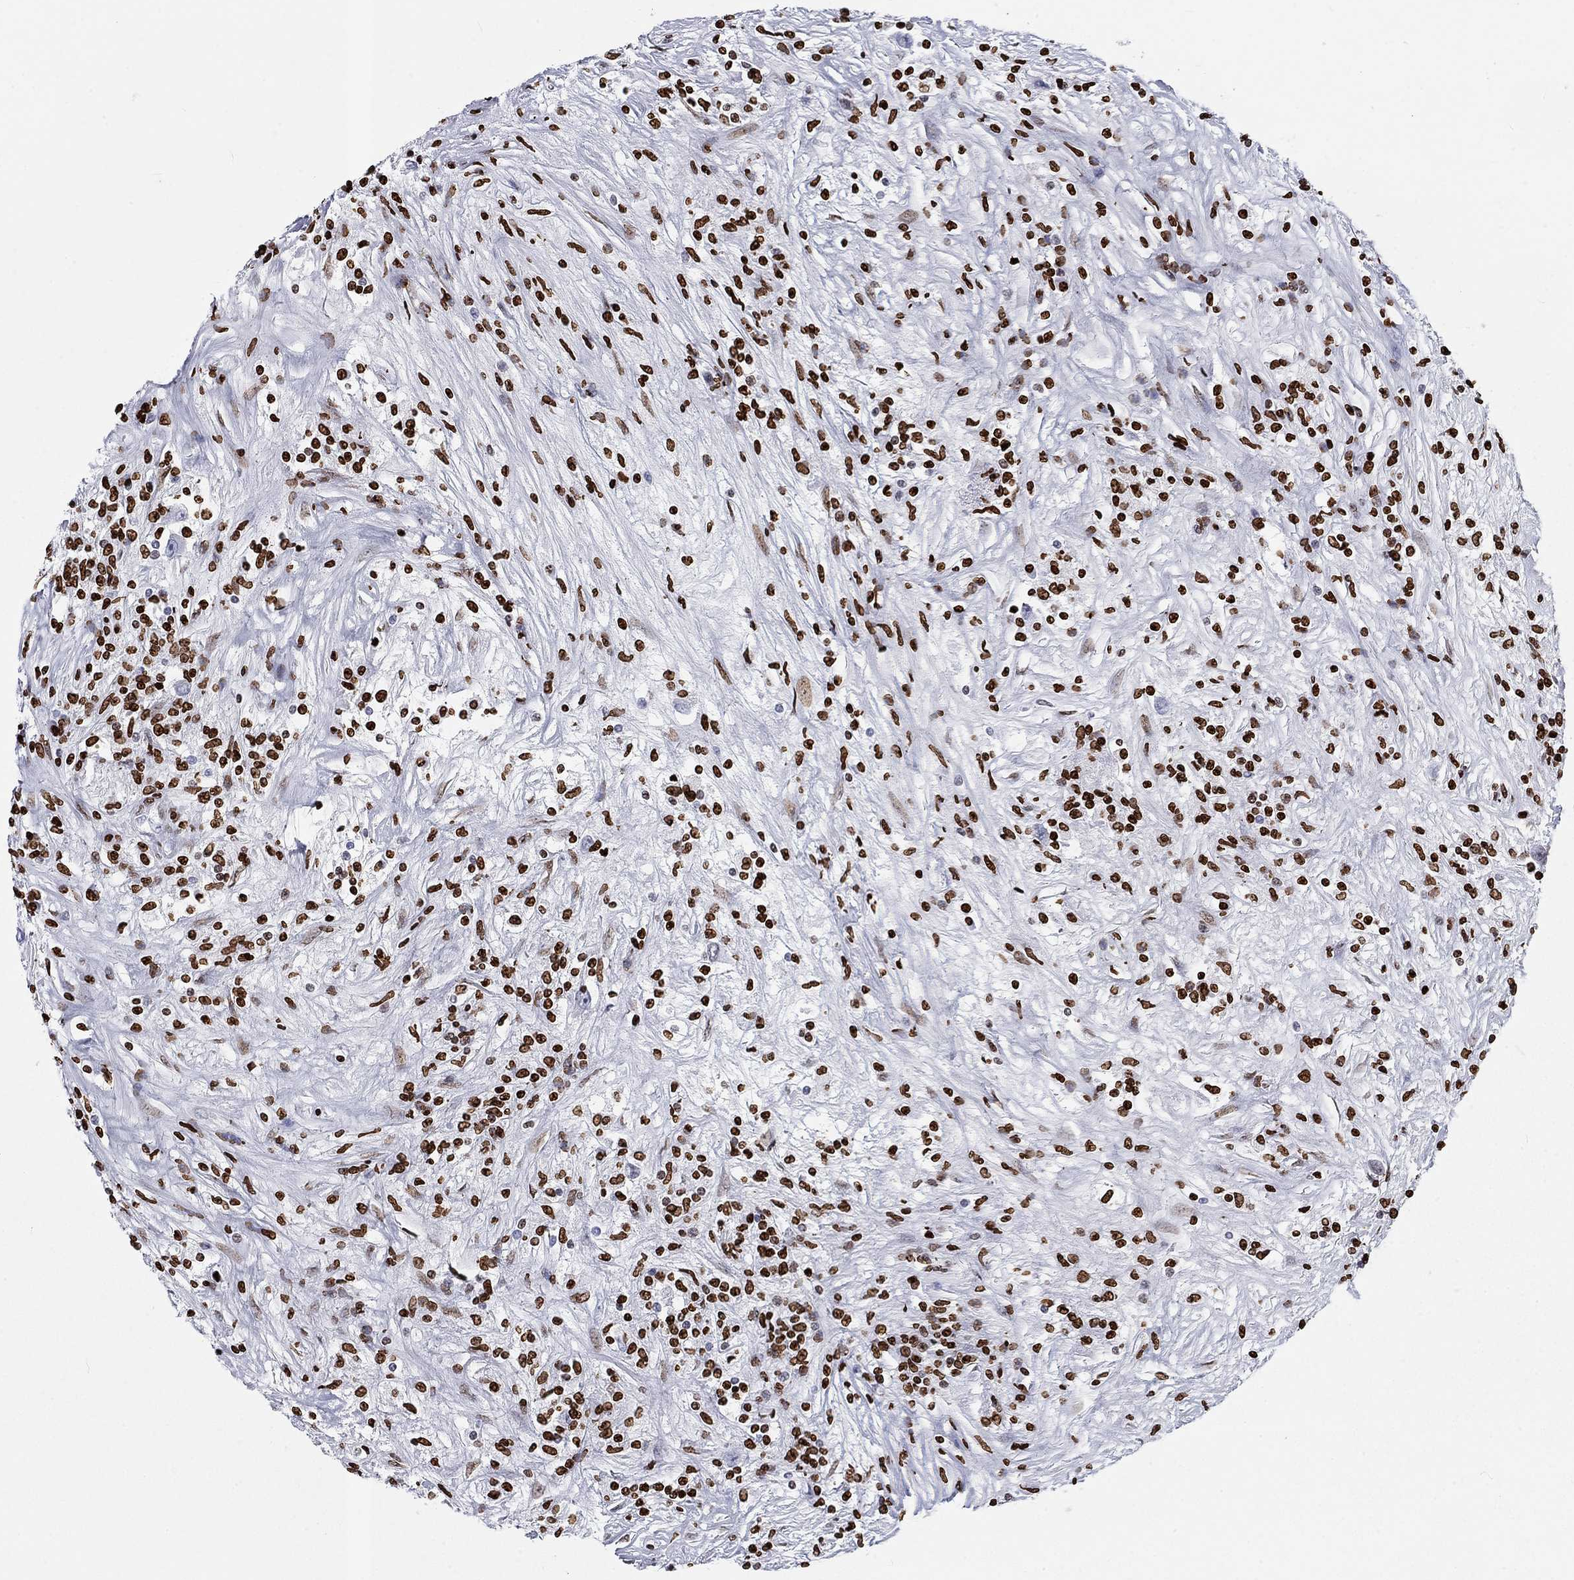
{"staining": {"intensity": "negative", "quantity": "none", "location": "none"}, "tissue": "renal cancer", "cell_type": "Tumor cells", "image_type": "cancer", "snomed": [{"axis": "morphology", "description": "Adenocarcinoma, NOS"}, {"axis": "topography", "description": "Kidney"}], "caption": "This is an immunohistochemistry (IHC) image of human adenocarcinoma (renal). There is no positivity in tumor cells.", "gene": "H1-5", "patient": {"sex": "female", "age": 67}}